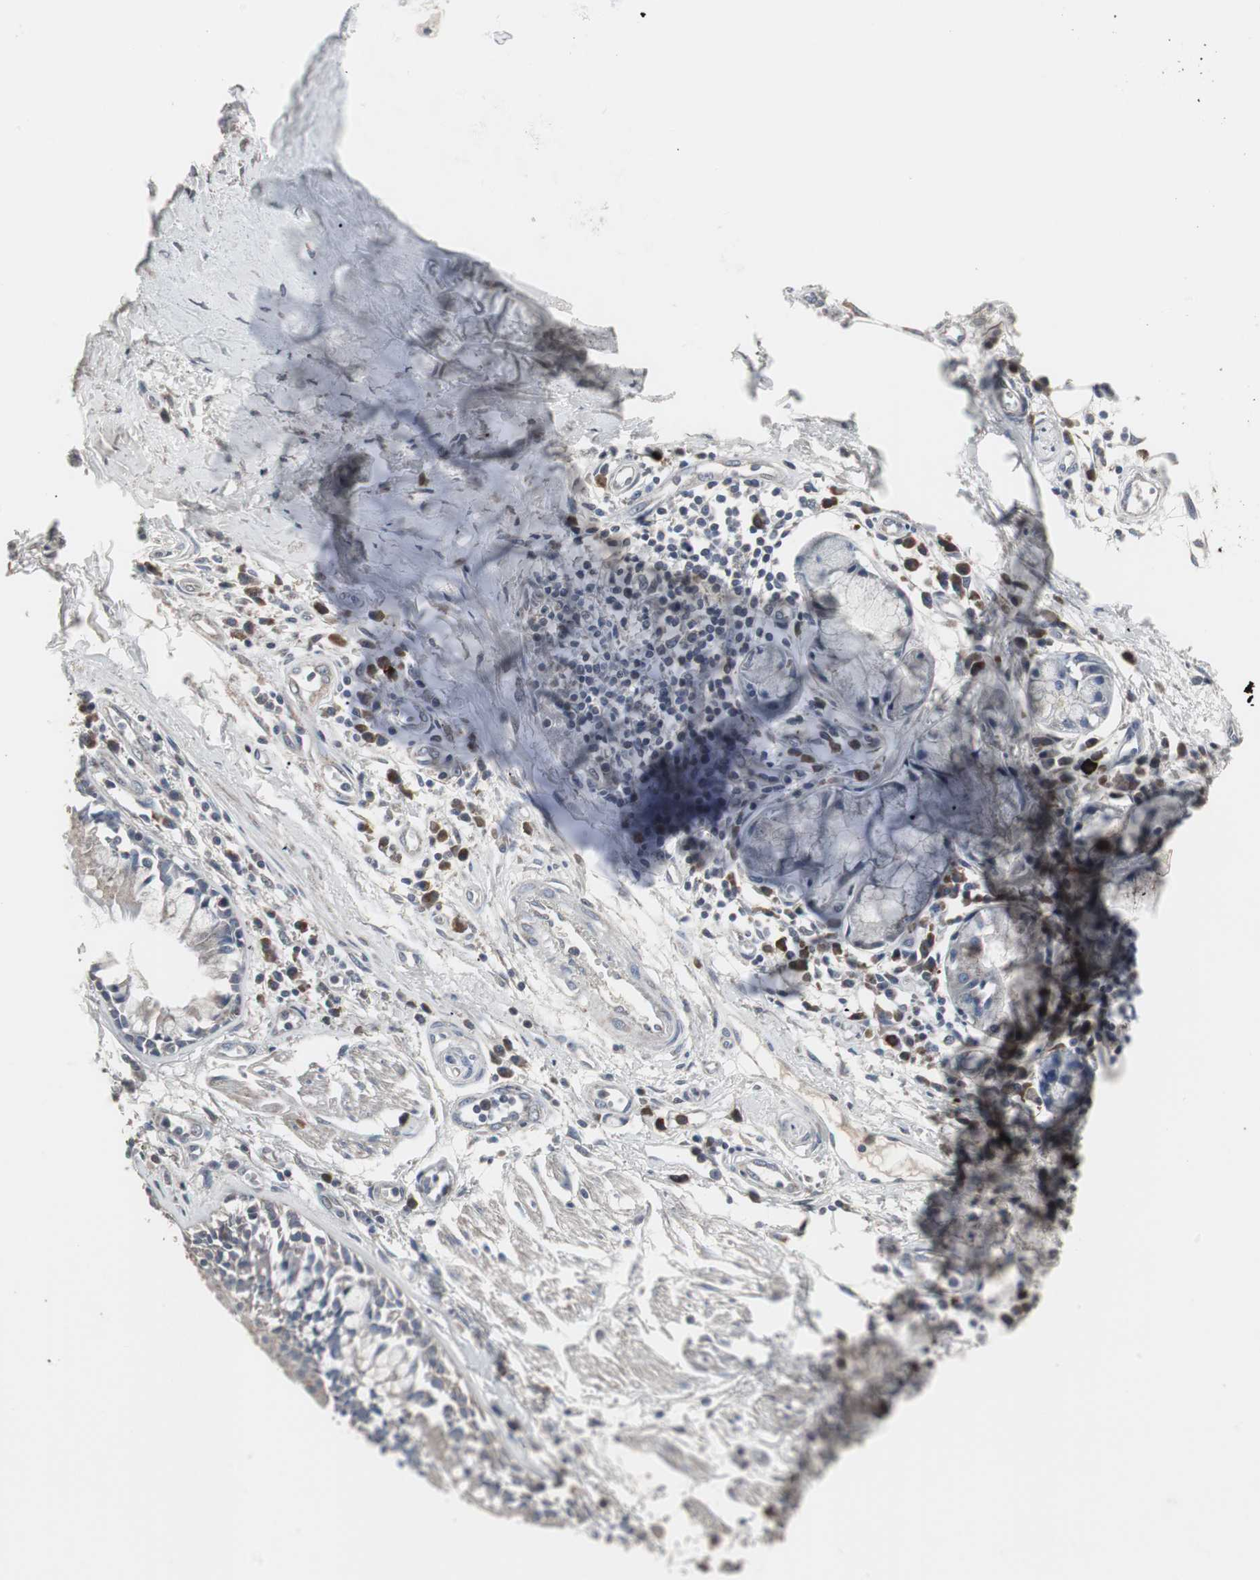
{"staining": {"intensity": "moderate", "quantity": ">75%", "location": "cytoplasmic/membranous"}, "tissue": "adipose tissue", "cell_type": "Adipocytes", "image_type": "normal", "snomed": [{"axis": "morphology", "description": "Normal tissue, NOS"}, {"axis": "morphology", "description": "Adenocarcinoma, NOS"}, {"axis": "topography", "description": "Cartilage tissue"}, {"axis": "topography", "description": "Bronchus"}, {"axis": "topography", "description": "Lung"}], "caption": "Immunohistochemistry (IHC) photomicrograph of unremarkable adipose tissue: adipose tissue stained using IHC demonstrates medium levels of moderate protein expression localized specifically in the cytoplasmic/membranous of adipocytes, appearing as a cytoplasmic/membranous brown color.", "gene": "ACAA1", "patient": {"sex": "female", "age": 67}}